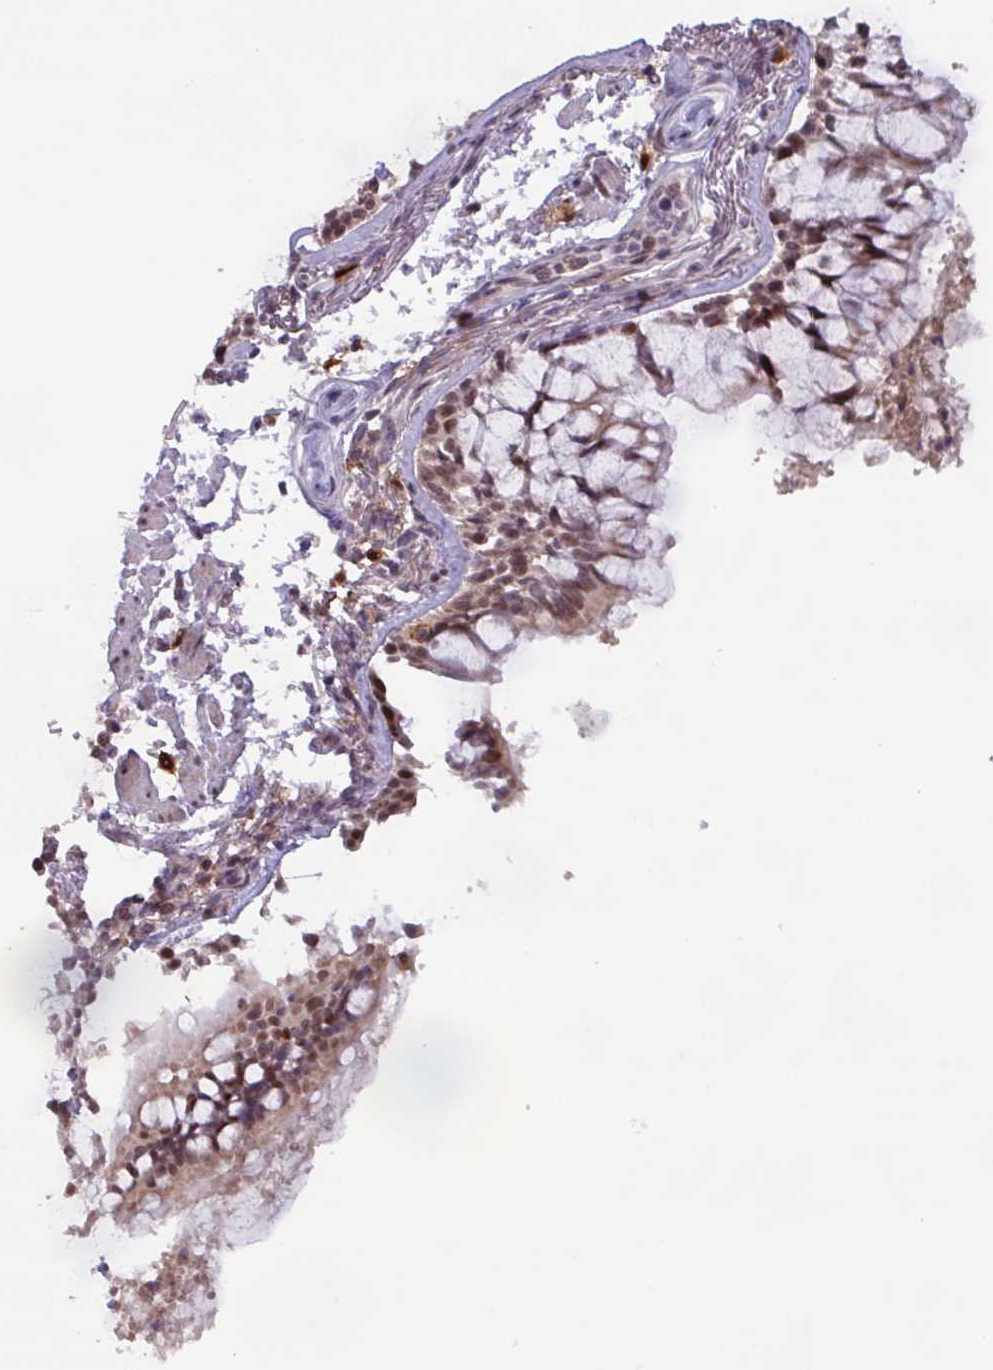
{"staining": {"intensity": "strong", "quantity": ">75%", "location": "nuclear"}, "tissue": "bronchus", "cell_type": "Respiratory epithelial cells", "image_type": "normal", "snomed": [{"axis": "morphology", "description": "Normal tissue, NOS"}, {"axis": "topography", "description": "Bronchus"}], "caption": "IHC (DAB) staining of normal human bronchus shows strong nuclear protein expression in approximately >75% of respiratory epithelial cells.", "gene": "BRD3", "patient": {"sex": "male", "age": 70}}